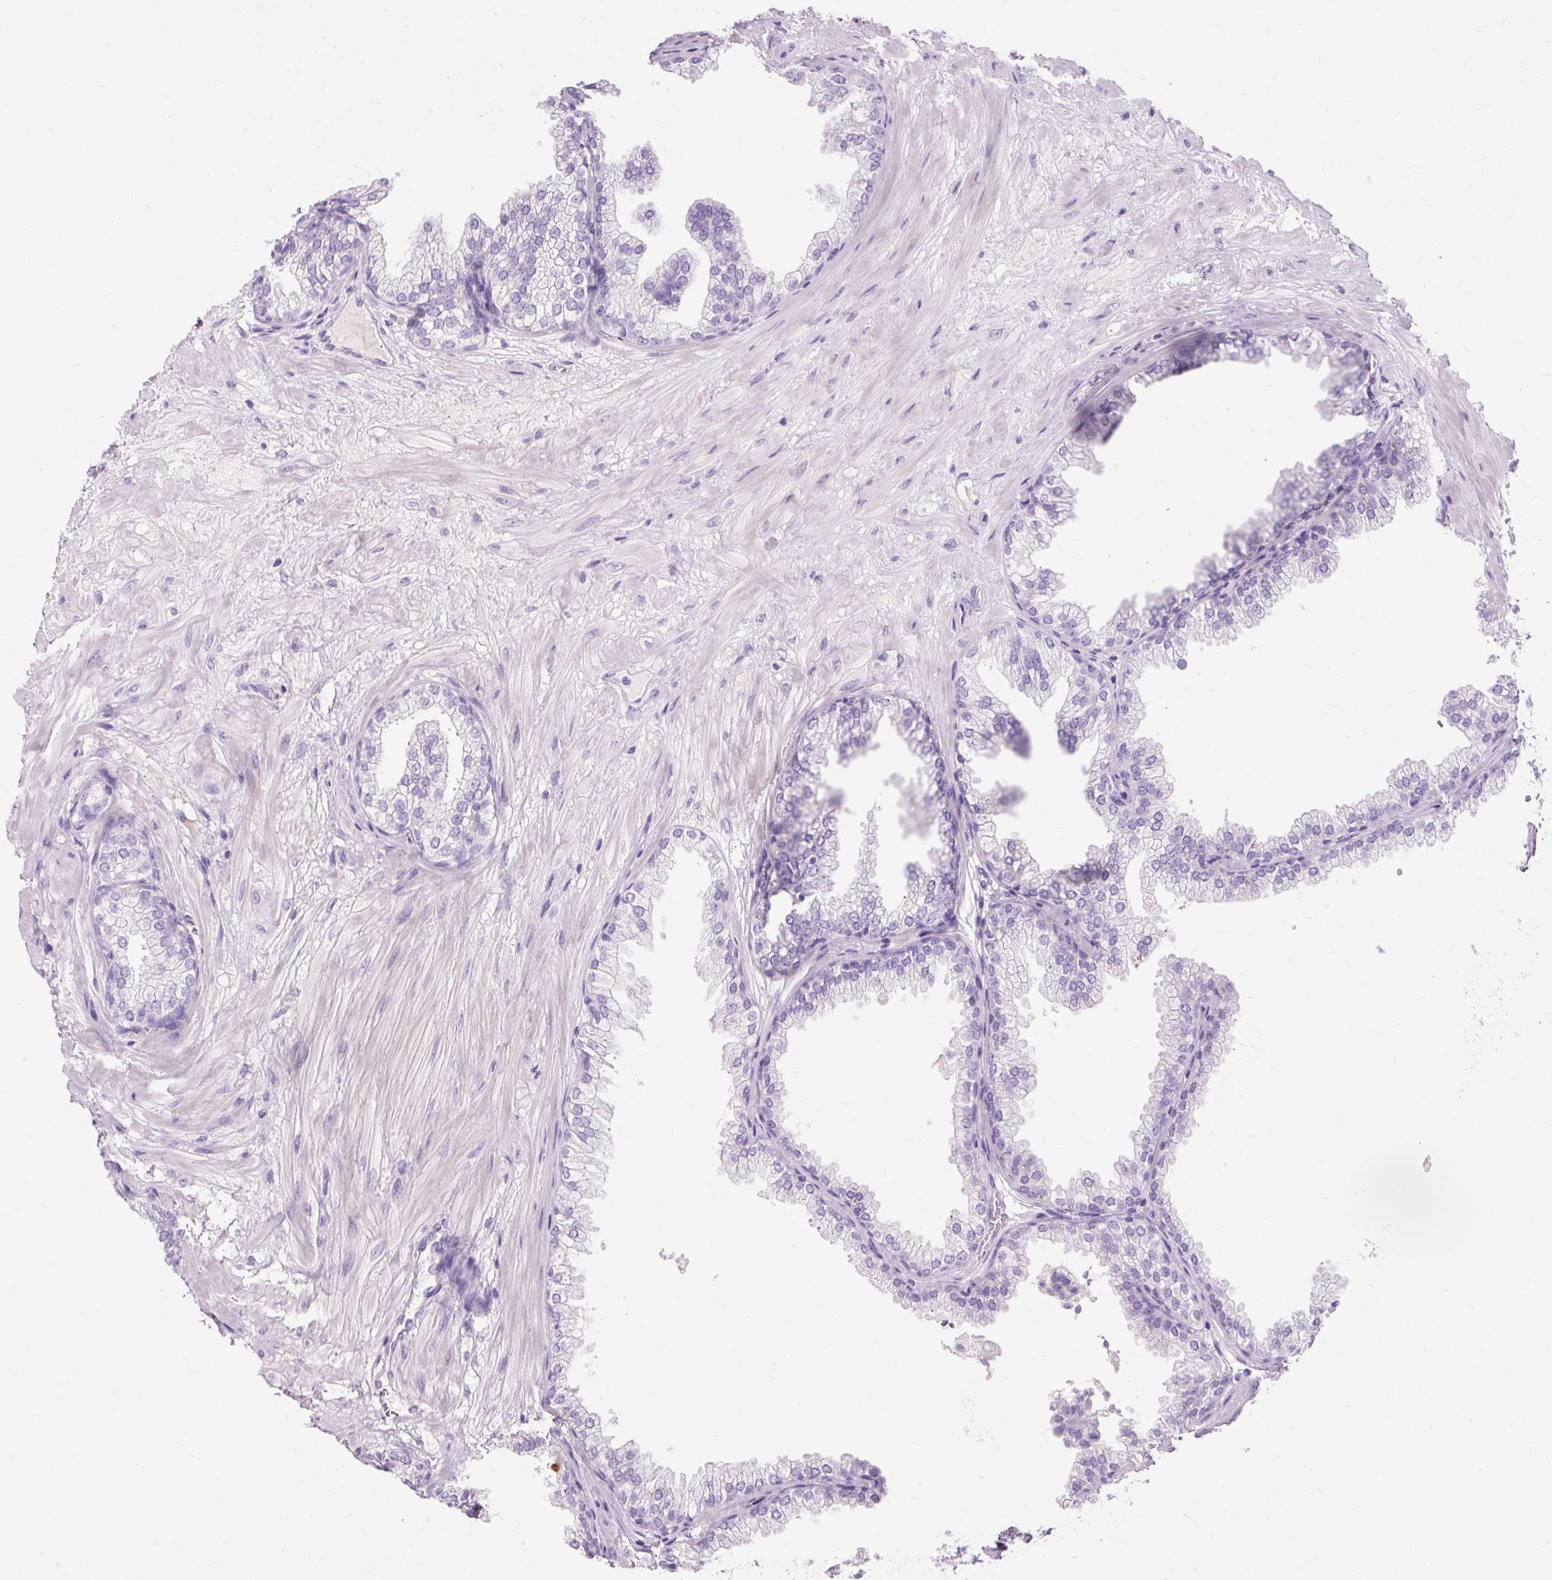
{"staining": {"intensity": "negative", "quantity": "none", "location": "none"}, "tissue": "prostate", "cell_type": "Glandular cells", "image_type": "normal", "snomed": [{"axis": "morphology", "description": "Normal tissue, NOS"}, {"axis": "topography", "description": "Prostate"}], "caption": "Immunohistochemistry photomicrograph of unremarkable prostate: human prostate stained with DAB reveals no significant protein expression in glandular cells.", "gene": "TMEM213", "patient": {"sex": "male", "age": 37}}